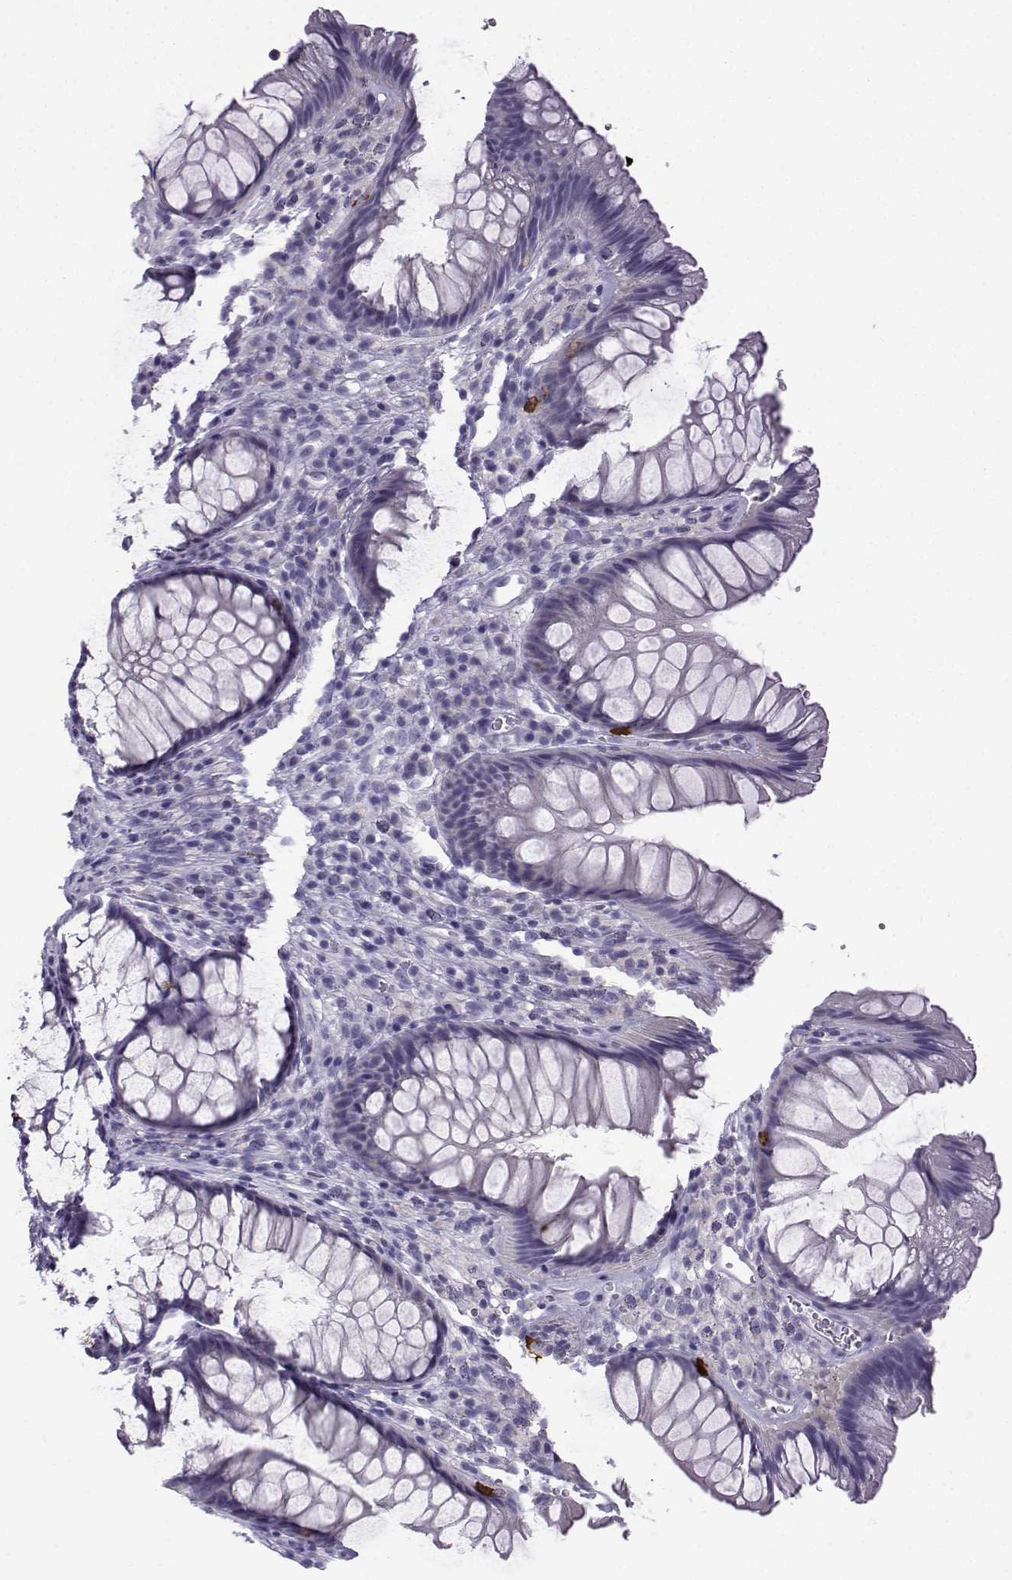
{"staining": {"intensity": "strong", "quantity": "<25%", "location": "cytoplasmic/membranous"}, "tissue": "rectum", "cell_type": "Glandular cells", "image_type": "normal", "snomed": [{"axis": "morphology", "description": "Normal tissue, NOS"}, {"axis": "topography", "description": "Smooth muscle"}, {"axis": "topography", "description": "Rectum"}], "caption": "DAB immunohistochemical staining of benign rectum displays strong cytoplasmic/membranous protein staining in approximately <25% of glandular cells.", "gene": "ZBTB8B", "patient": {"sex": "male", "age": 53}}